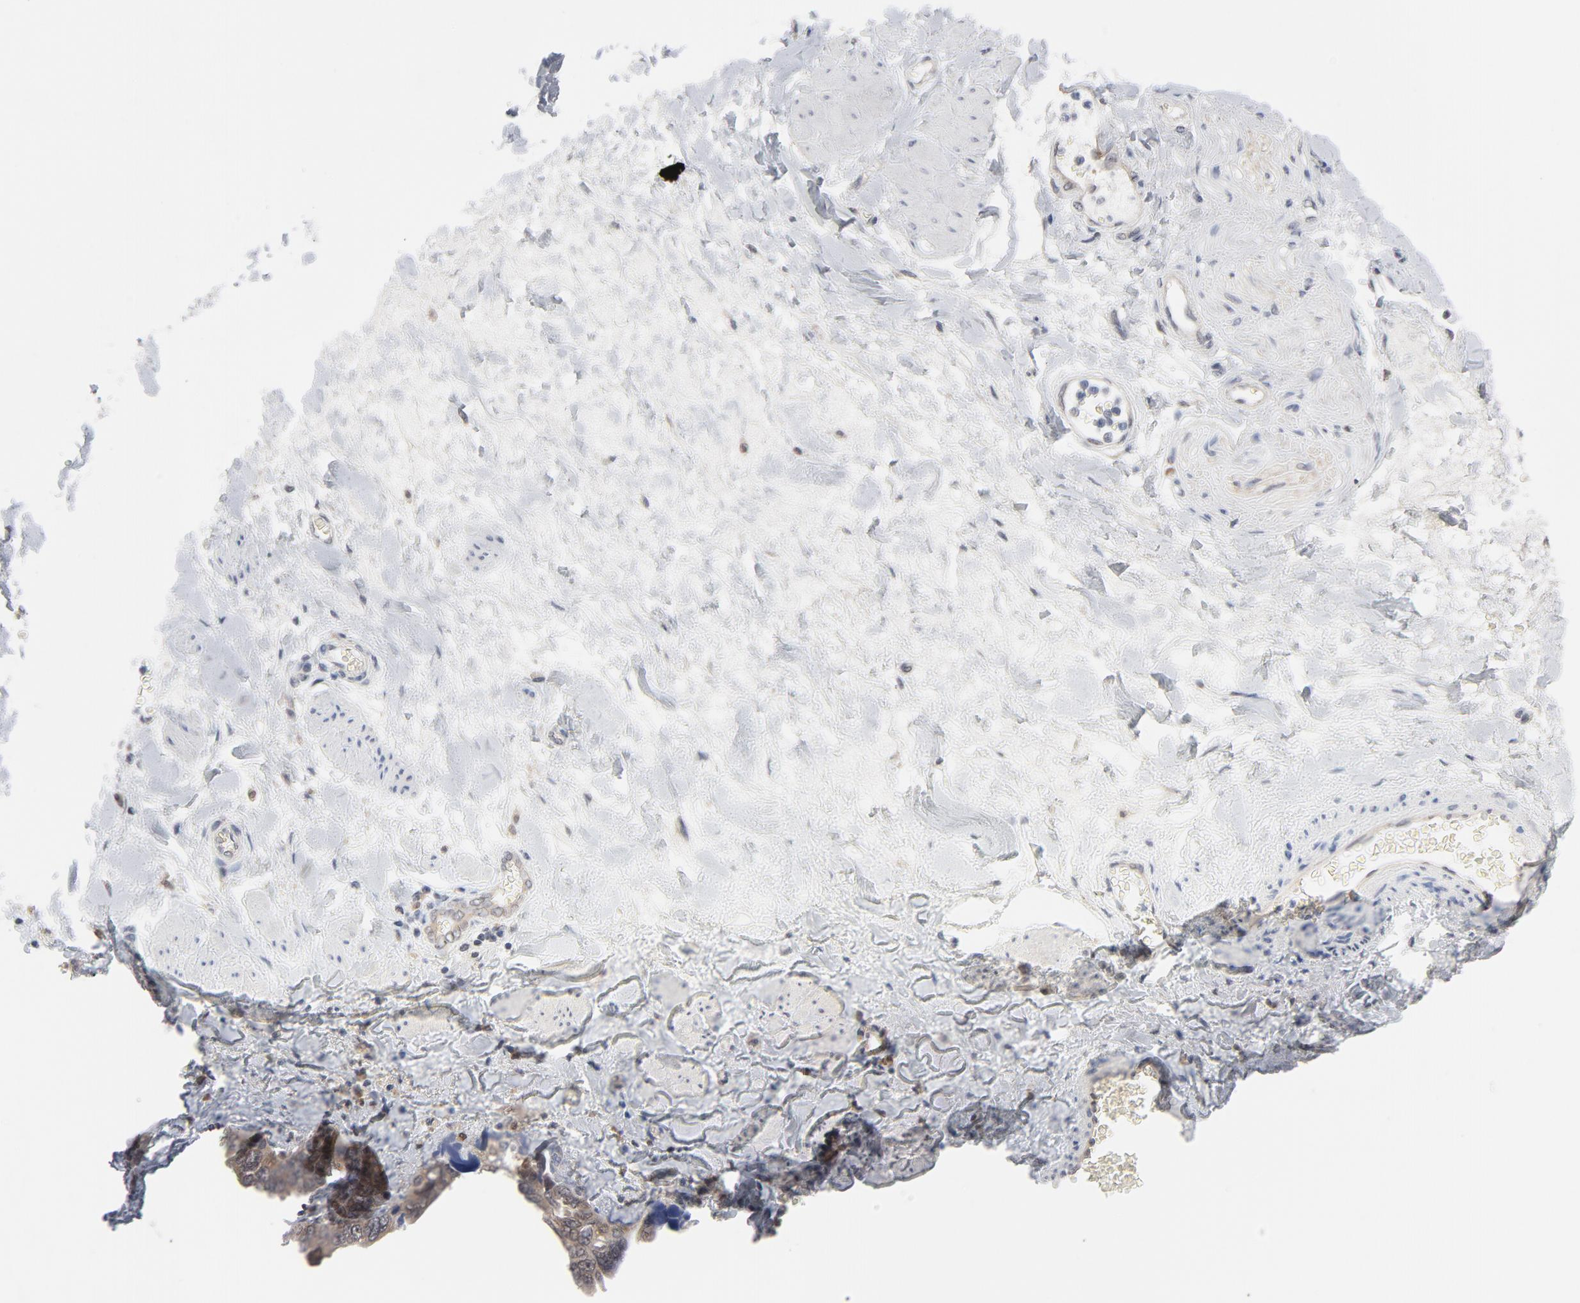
{"staining": {"intensity": "moderate", "quantity": ">75%", "location": "cytoplasmic/membranous"}, "tissue": "ovarian cancer", "cell_type": "Tumor cells", "image_type": "cancer", "snomed": [{"axis": "morphology", "description": "Cystadenocarcinoma, serous, NOS"}, {"axis": "topography", "description": "Ovary"}], "caption": "This histopathology image exhibits immunohistochemistry staining of human ovarian cancer (serous cystadenocarcinoma), with medium moderate cytoplasmic/membranous staining in about >75% of tumor cells.", "gene": "PRDX1", "patient": {"sex": "female", "age": 63}}